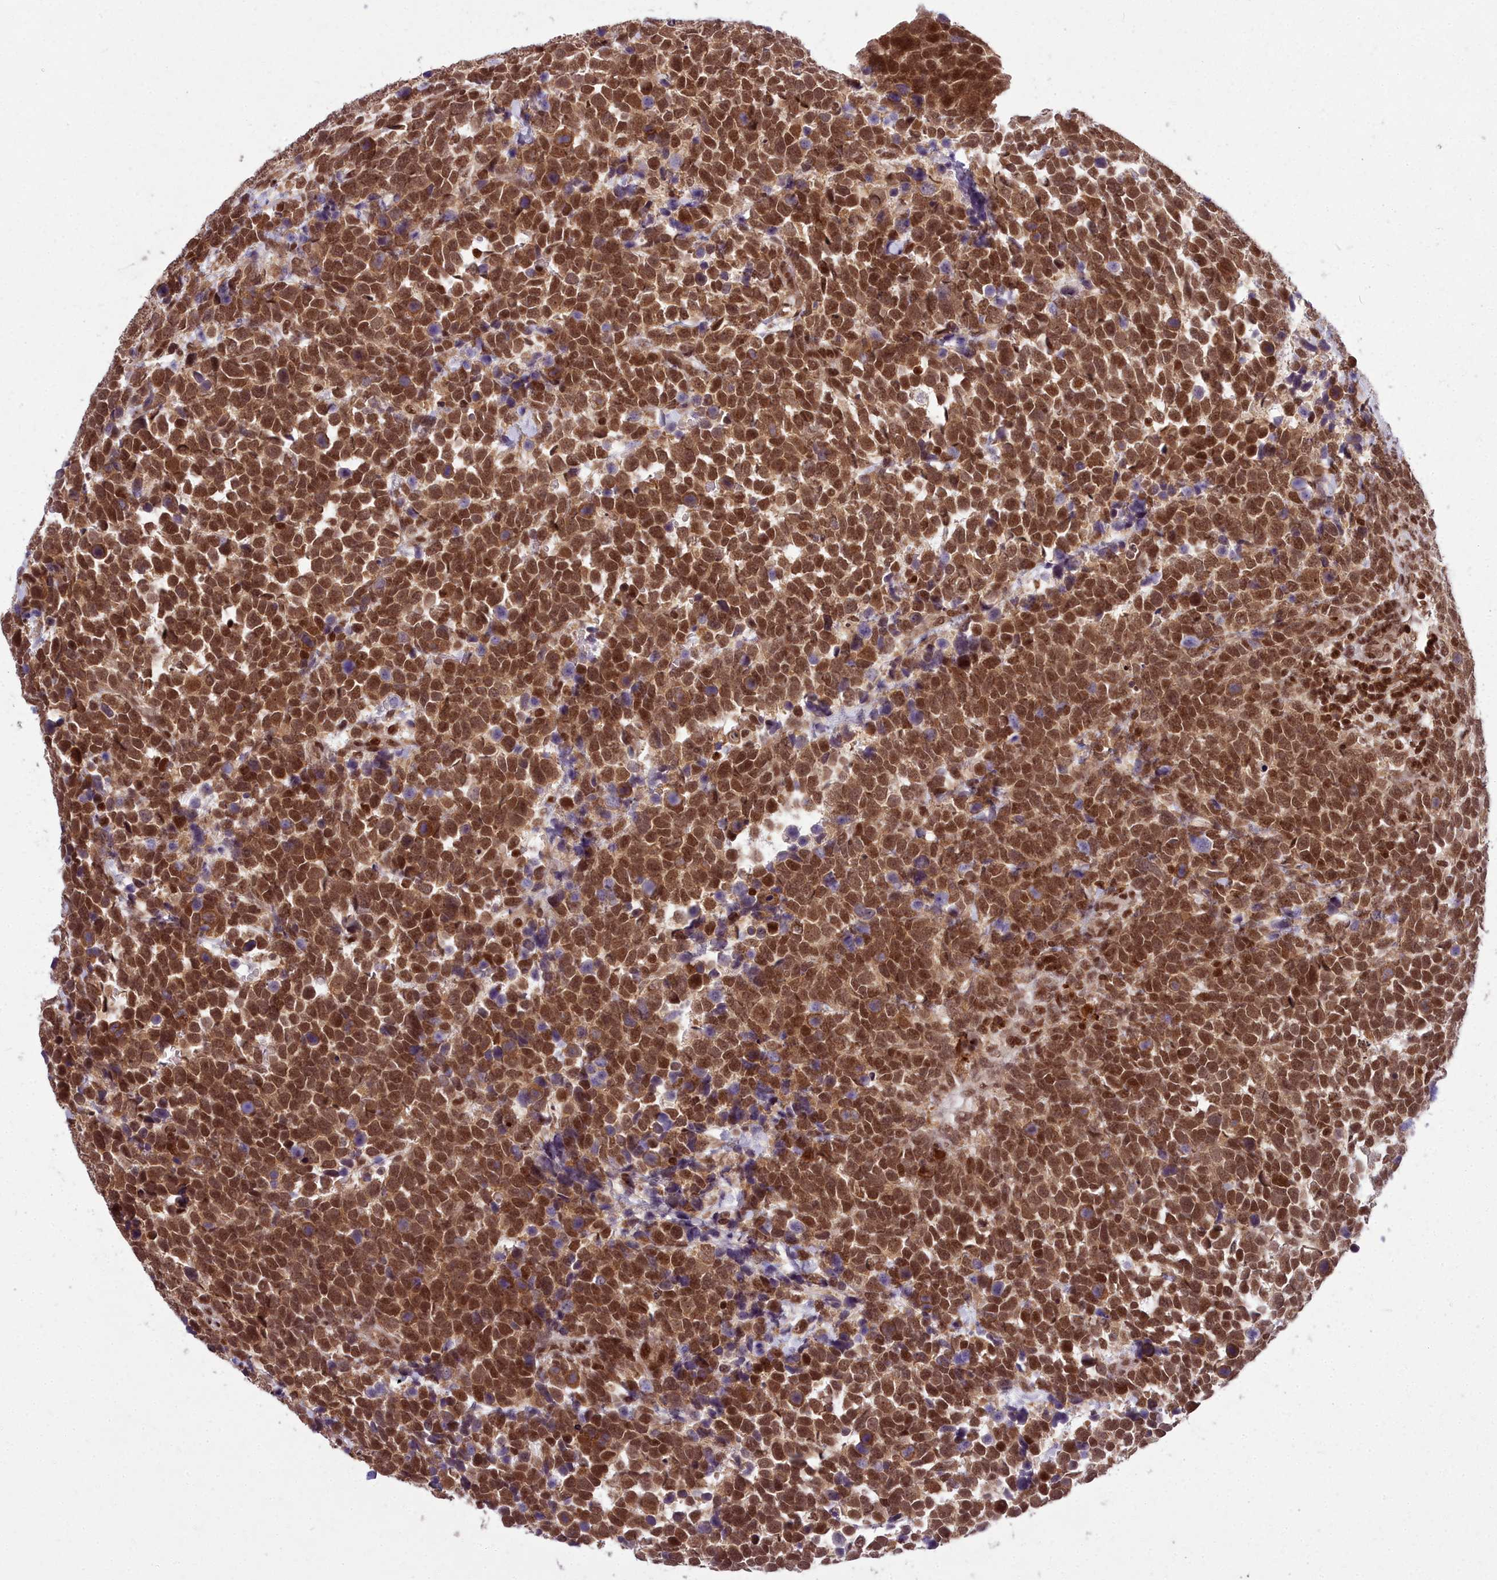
{"staining": {"intensity": "strong", "quantity": ">75%", "location": "nuclear"}, "tissue": "urothelial cancer", "cell_type": "Tumor cells", "image_type": "cancer", "snomed": [{"axis": "morphology", "description": "Urothelial carcinoma, High grade"}, {"axis": "topography", "description": "Urinary bladder"}], "caption": "A high-resolution micrograph shows immunohistochemistry staining of high-grade urothelial carcinoma, which shows strong nuclear positivity in about >75% of tumor cells. Immunohistochemistry (ihc) stains the protein in brown and the nuclei are stained blue.", "gene": "GMEB1", "patient": {"sex": "female", "age": 82}}